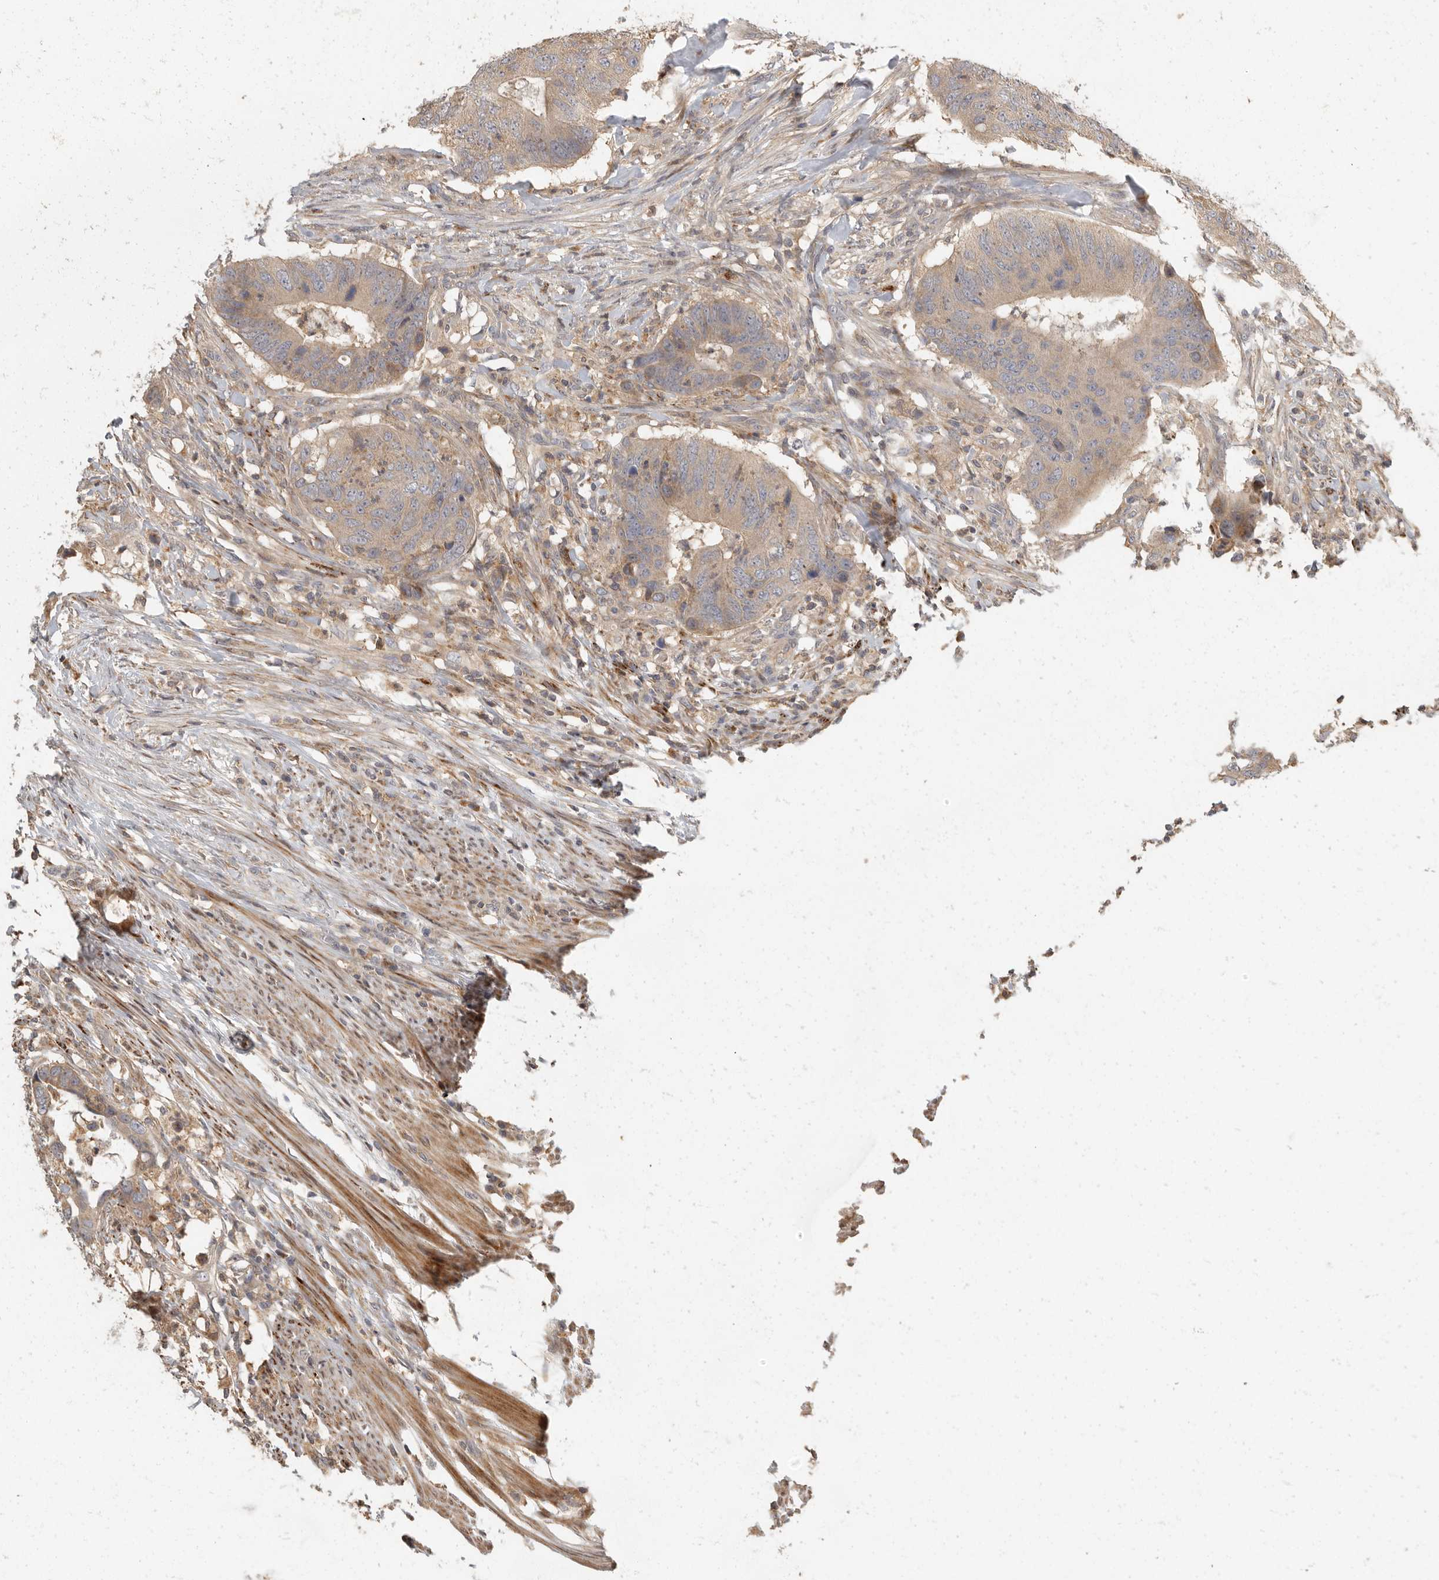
{"staining": {"intensity": "moderate", "quantity": ">75%", "location": "cytoplasmic/membranous"}, "tissue": "colorectal cancer", "cell_type": "Tumor cells", "image_type": "cancer", "snomed": [{"axis": "morphology", "description": "Adenocarcinoma, NOS"}, {"axis": "topography", "description": "Colon"}], "caption": "Immunohistochemical staining of colorectal cancer (adenocarcinoma) demonstrates medium levels of moderate cytoplasmic/membranous staining in approximately >75% of tumor cells.", "gene": "SWT1", "patient": {"sex": "male", "age": 56}}